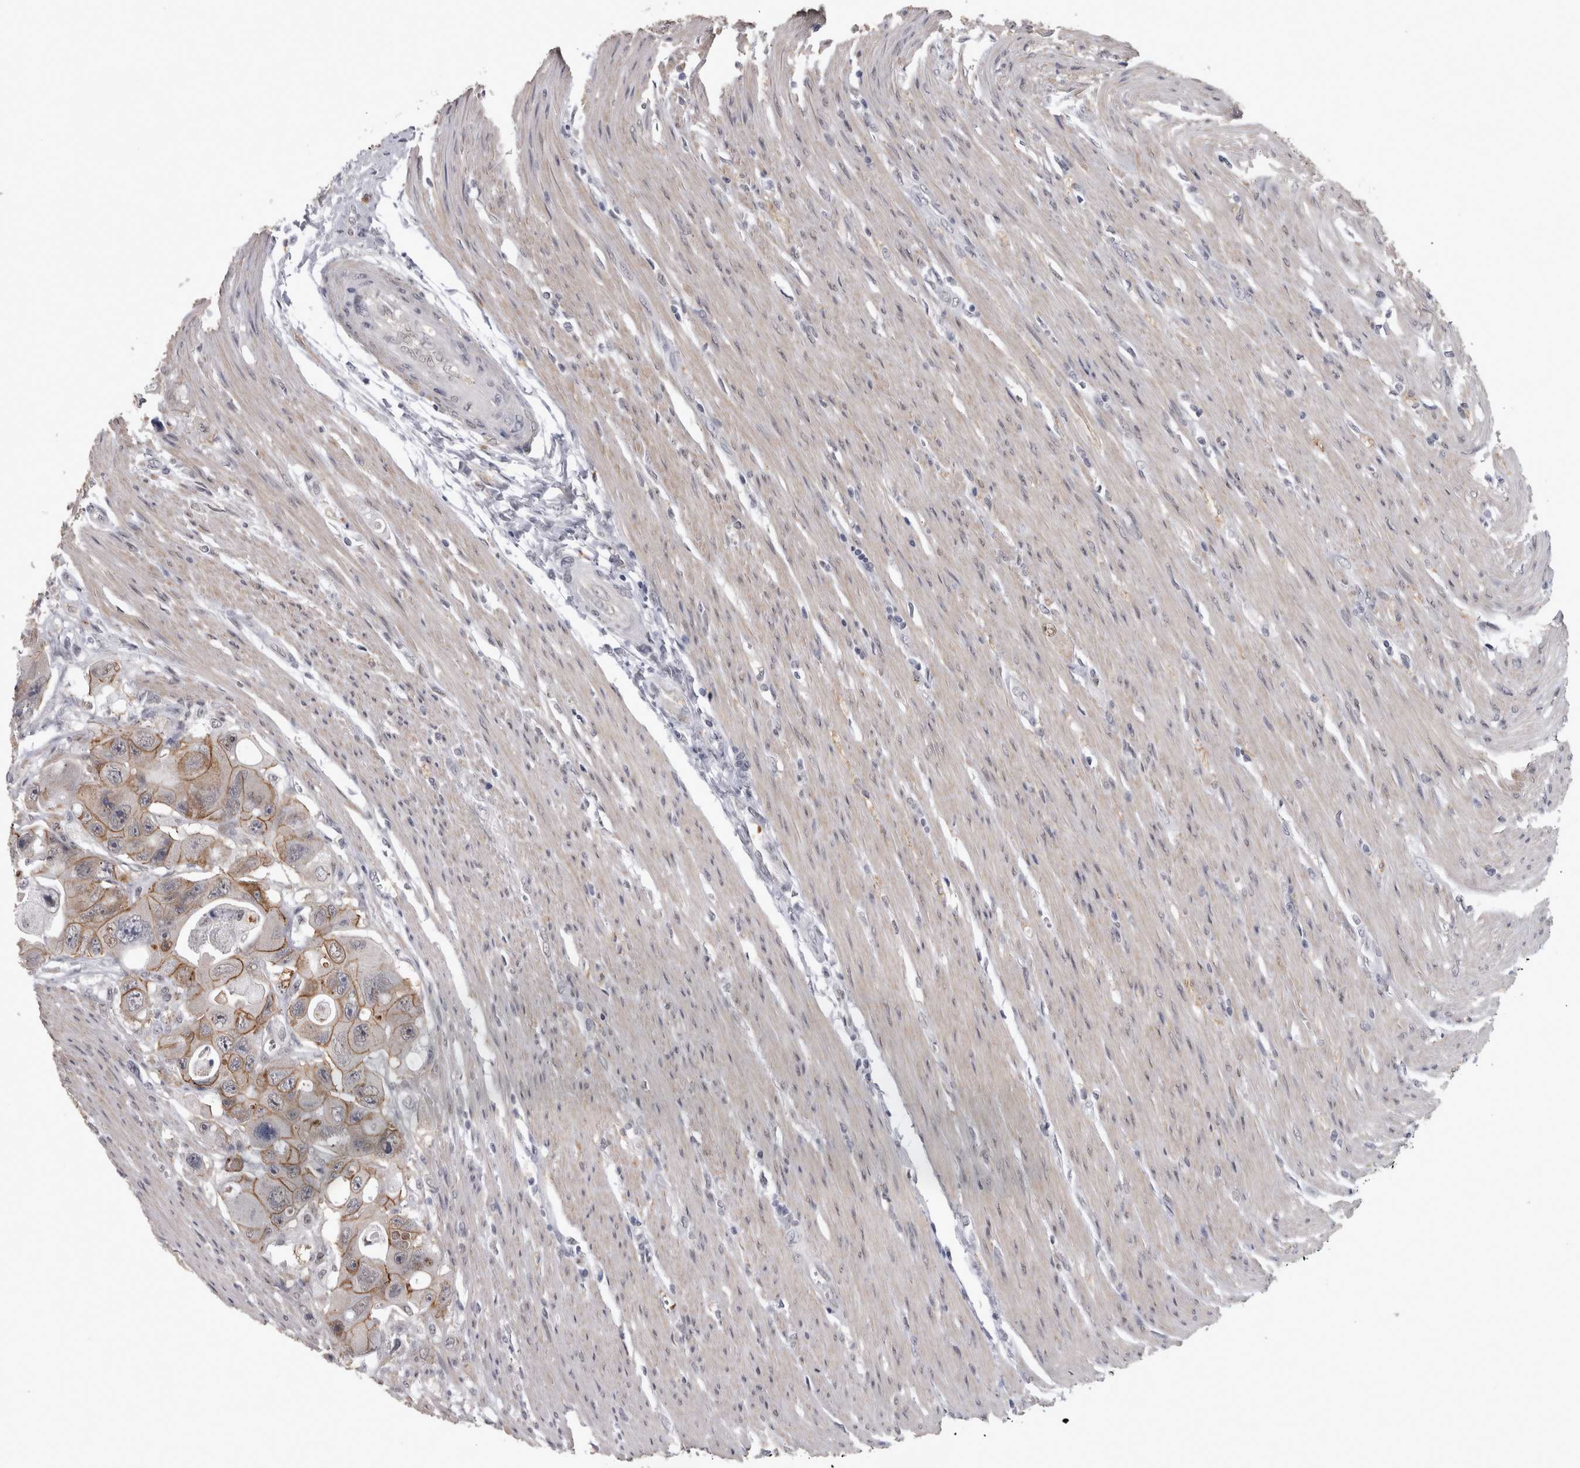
{"staining": {"intensity": "moderate", "quantity": ">75%", "location": "cytoplasmic/membranous"}, "tissue": "colorectal cancer", "cell_type": "Tumor cells", "image_type": "cancer", "snomed": [{"axis": "morphology", "description": "Adenocarcinoma, NOS"}, {"axis": "topography", "description": "Colon"}], "caption": "Protein positivity by immunohistochemistry shows moderate cytoplasmic/membranous positivity in approximately >75% of tumor cells in adenocarcinoma (colorectal). The staining is performed using DAB brown chromogen to label protein expression. The nuclei are counter-stained blue using hematoxylin.", "gene": "PEBP4", "patient": {"sex": "female", "age": 46}}